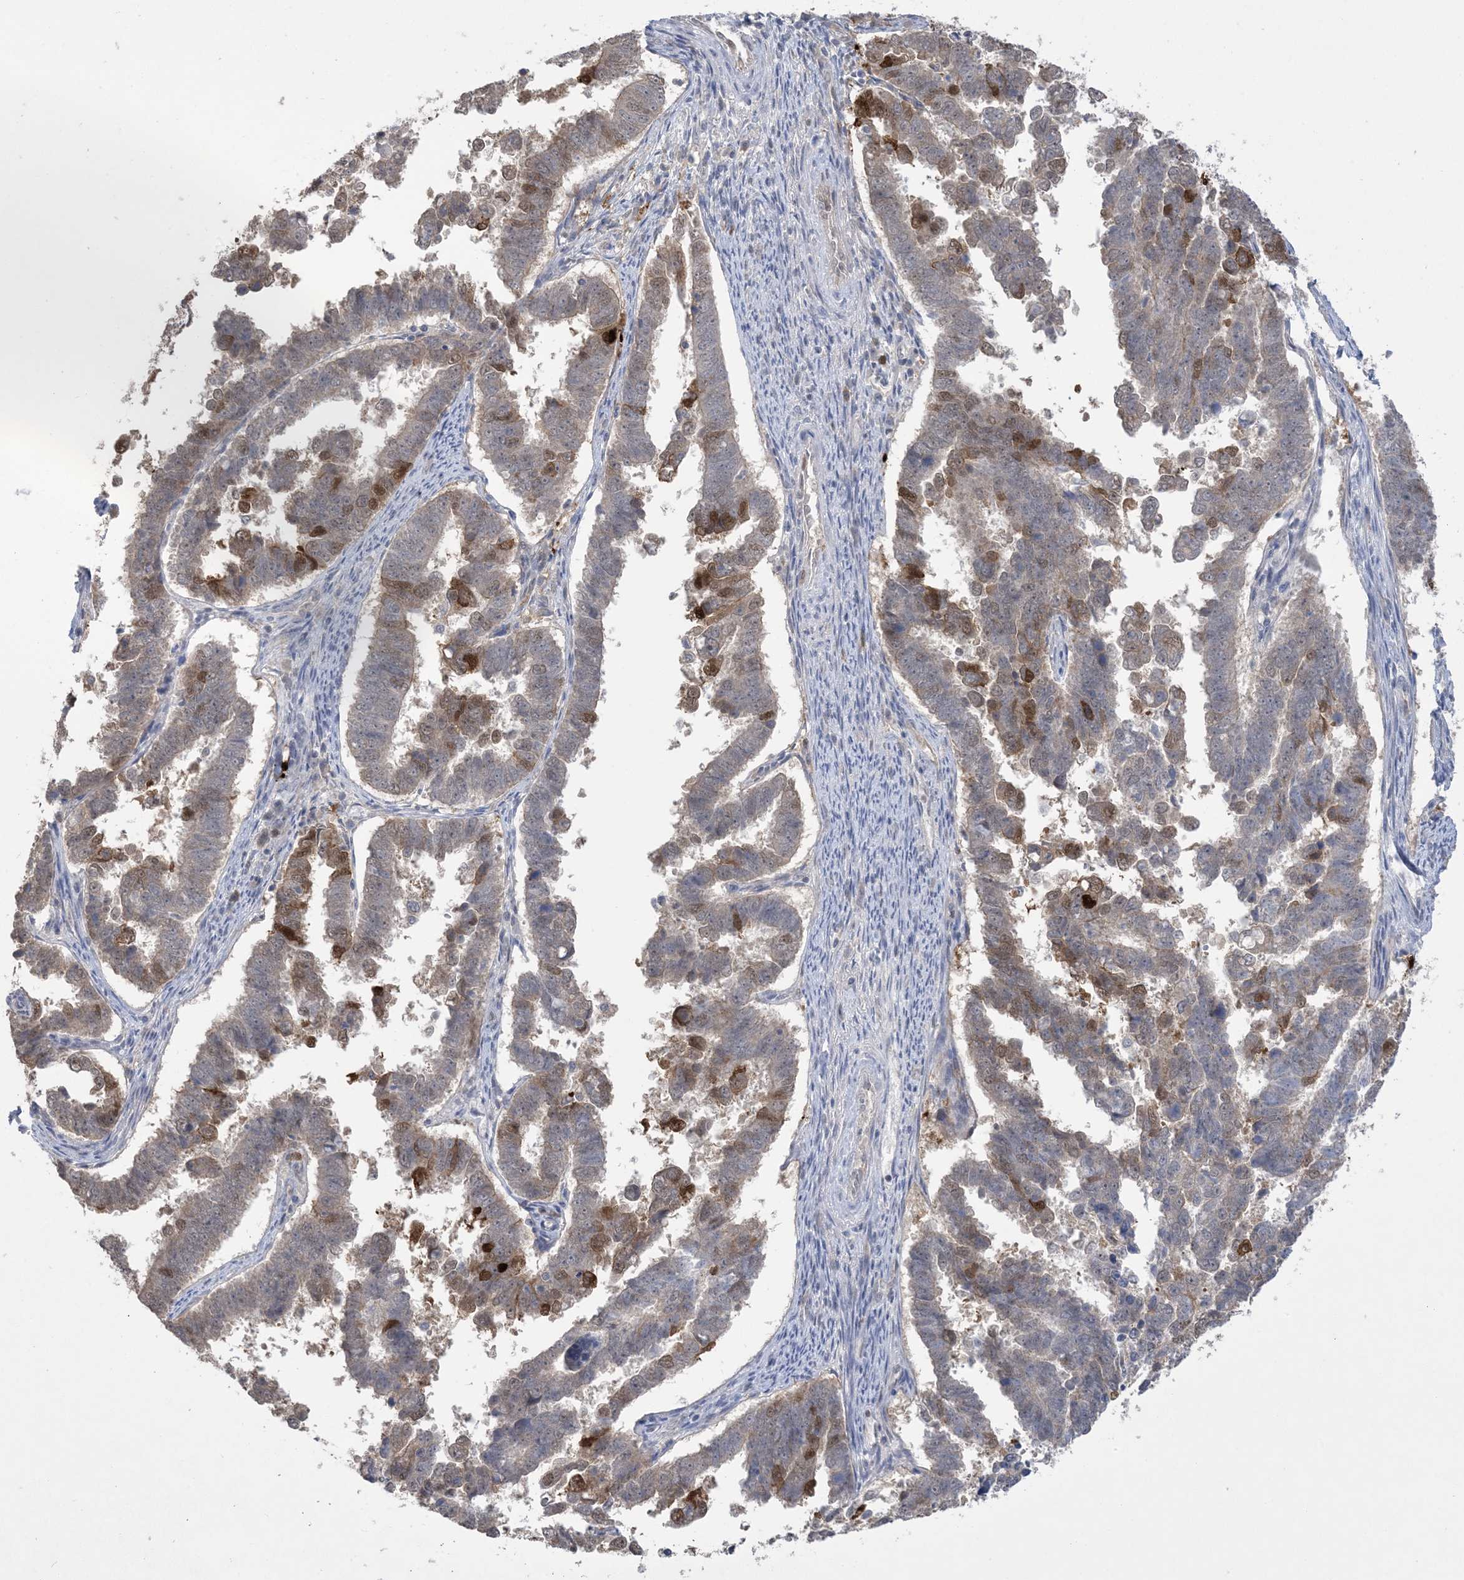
{"staining": {"intensity": "moderate", "quantity": "25%-75%", "location": "cytoplasmic/membranous,nuclear"}, "tissue": "endometrial cancer", "cell_type": "Tumor cells", "image_type": "cancer", "snomed": [{"axis": "morphology", "description": "Adenocarcinoma, NOS"}, {"axis": "topography", "description": "Endometrium"}], "caption": "Human endometrial cancer (adenocarcinoma) stained with a brown dye demonstrates moderate cytoplasmic/membranous and nuclear positive staining in about 25%-75% of tumor cells.", "gene": "HMGCS1", "patient": {"sex": "female", "age": 75}}